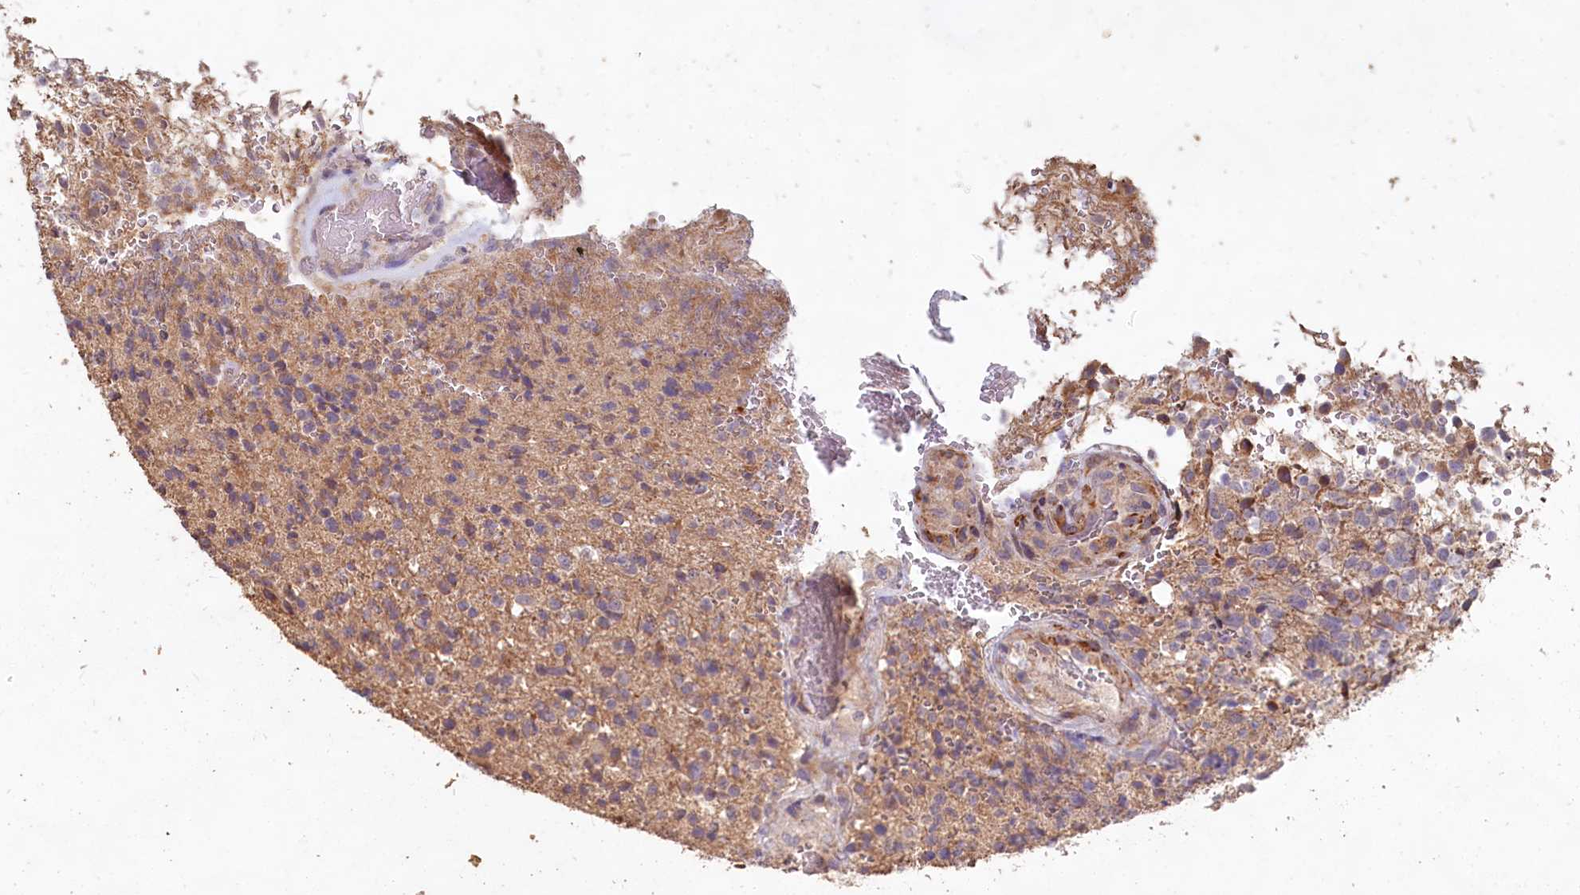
{"staining": {"intensity": "weak", "quantity": "<25%", "location": "cytoplasmic/membranous"}, "tissue": "glioma", "cell_type": "Tumor cells", "image_type": "cancer", "snomed": [{"axis": "morphology", "description": "Glioma, malignant, High grade"}, {"axis": "topography", "description": "Brain"}], "caption": "Human malignant glioma (high-grade) stained for a protein using immunohistochemistry reveals no positivity in tumor cells.", "gene": "FUNDC1", "patient": {"sex": "male", "age": 56}}